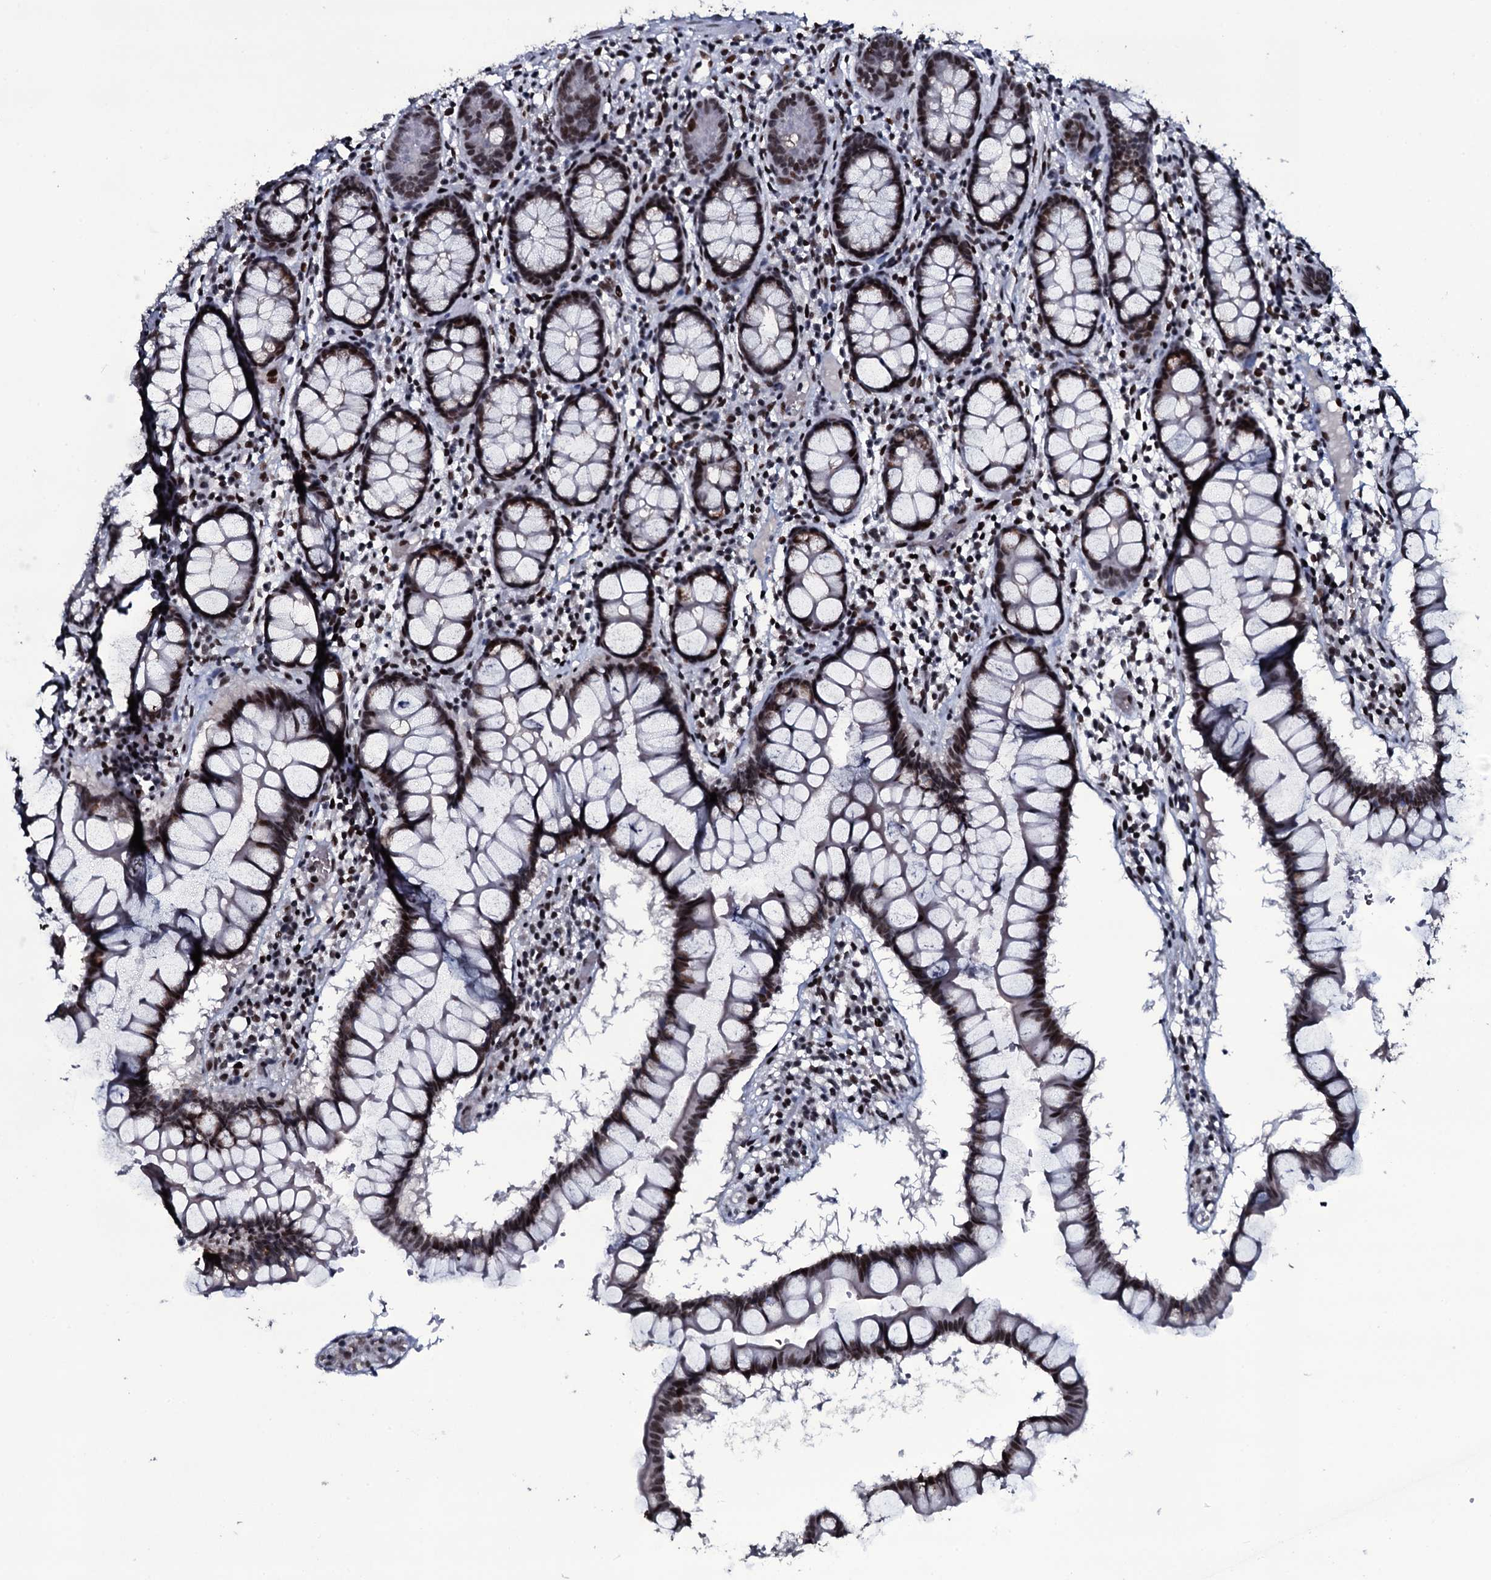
{"staining": {"intensity": "moderate", "quantity": ">75%", "location": "nuclear"}, "tissue": "colon", "cell_type": "Endothelial cells", "image_type": "normal", "snomed": [{"axis": "morphology", "description": "Normal tissue, NOS"}, {"axis": "morphology", "description": "Adenocarcinoma, NOS"}, {"axis": "topography", "description": "Colon"}], "caption": "Normal colon displays moderate nuclear positivity in approximately >75% of endothelial cells, visualized by immunohistochemistry. Nuclei are stained in blue.", "gene": "ZMIZ2", "patient": {"sex": "female", "age": 55}}